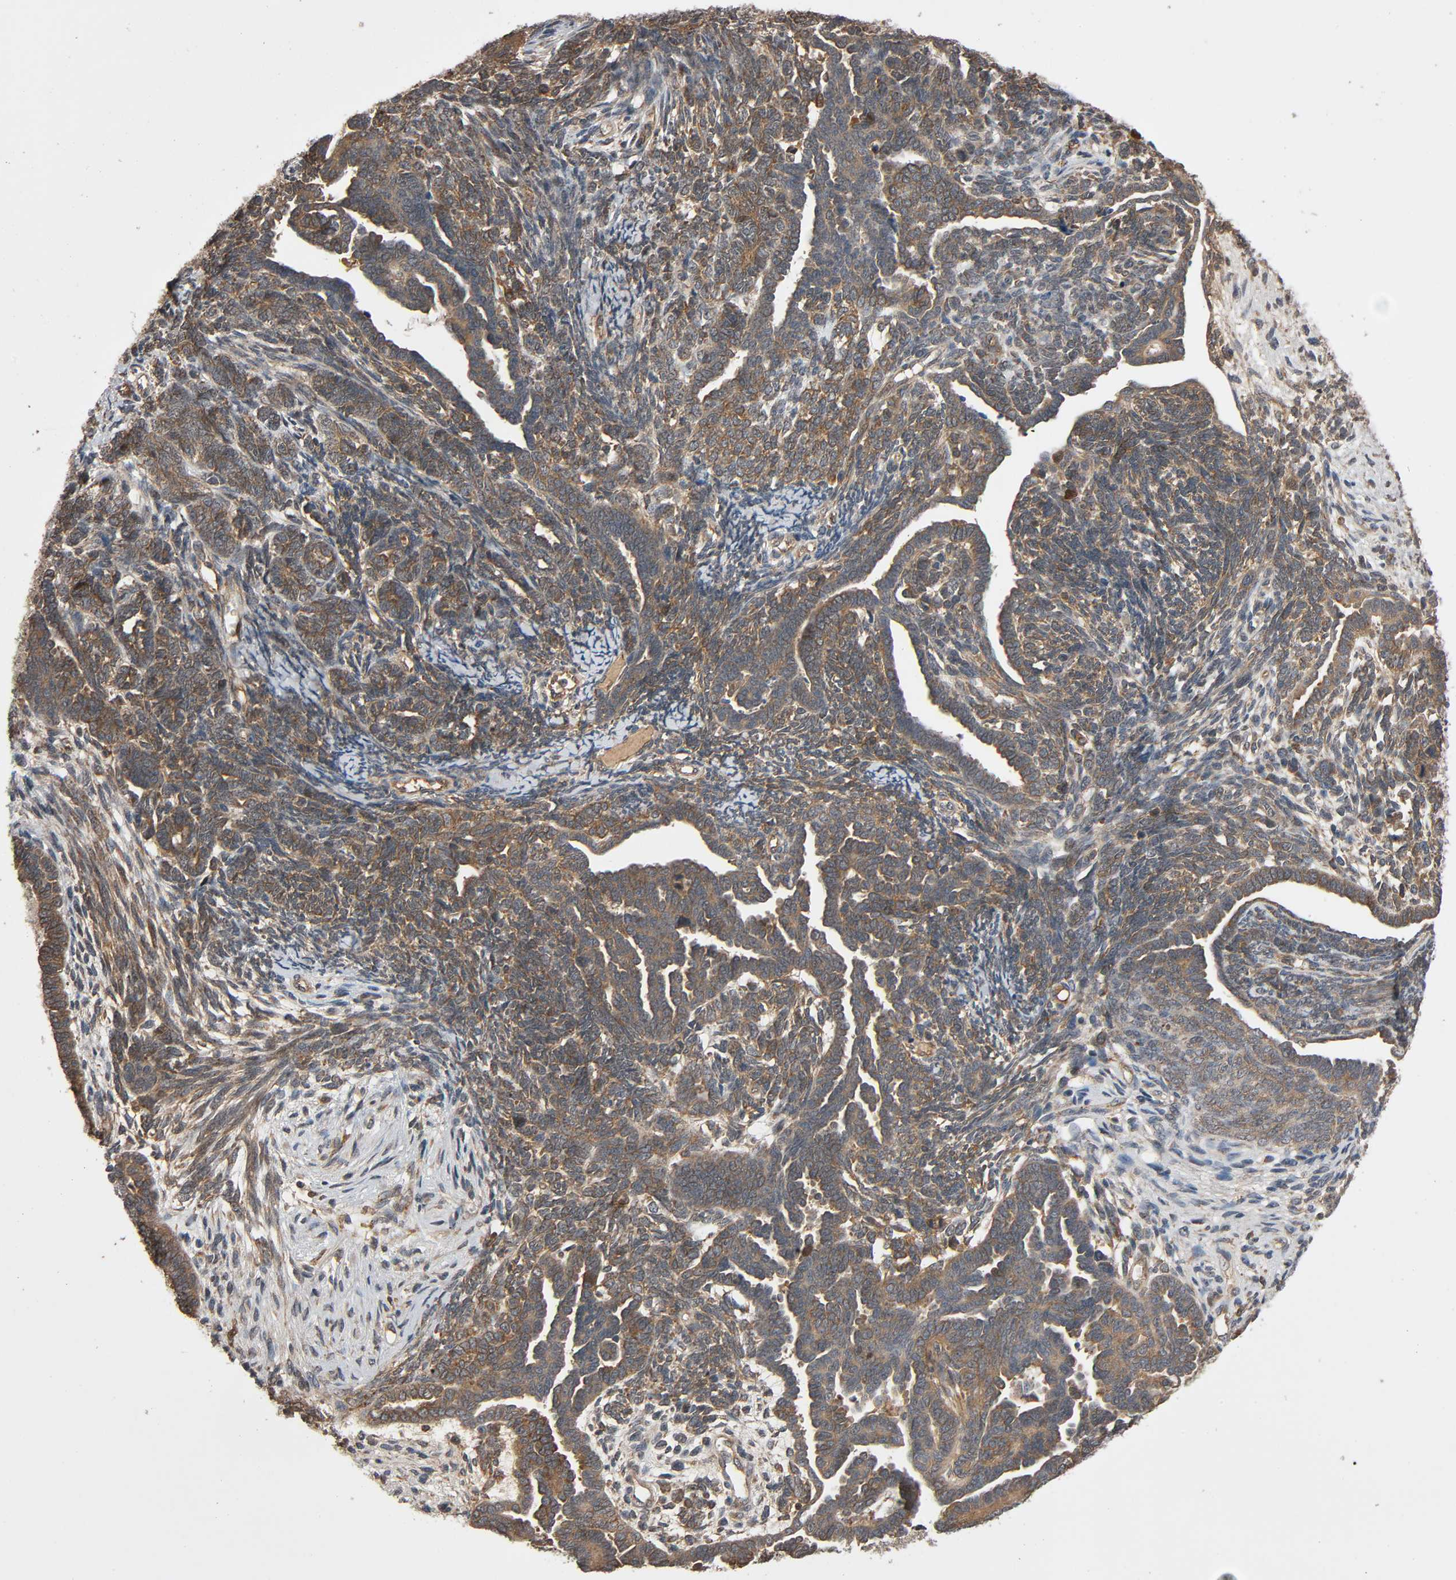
{"staining": {"intensity": "moderate", "quantity": ">75%", "location": "cytoplasmic/membranous"}, "tissue": "endometrial cancer", "cell_type": "Tumor cells", "image_type": "cancer", "snomed": [{"axis": "morphology", "description": "Neoplasm, malignant, NOS"}, {"axis": "topography", "description": "Endometrium"}], "caption": "Protein expression by immunohistochemistry (IHC) demonstrates moderate cytoplasmic/membranous positivity in about >75% of tumor cells in endometrial cancer (neoplasm (malignant)).", "gene": "MAP3K8", "patient": {"sex": "female", "age": 74}}